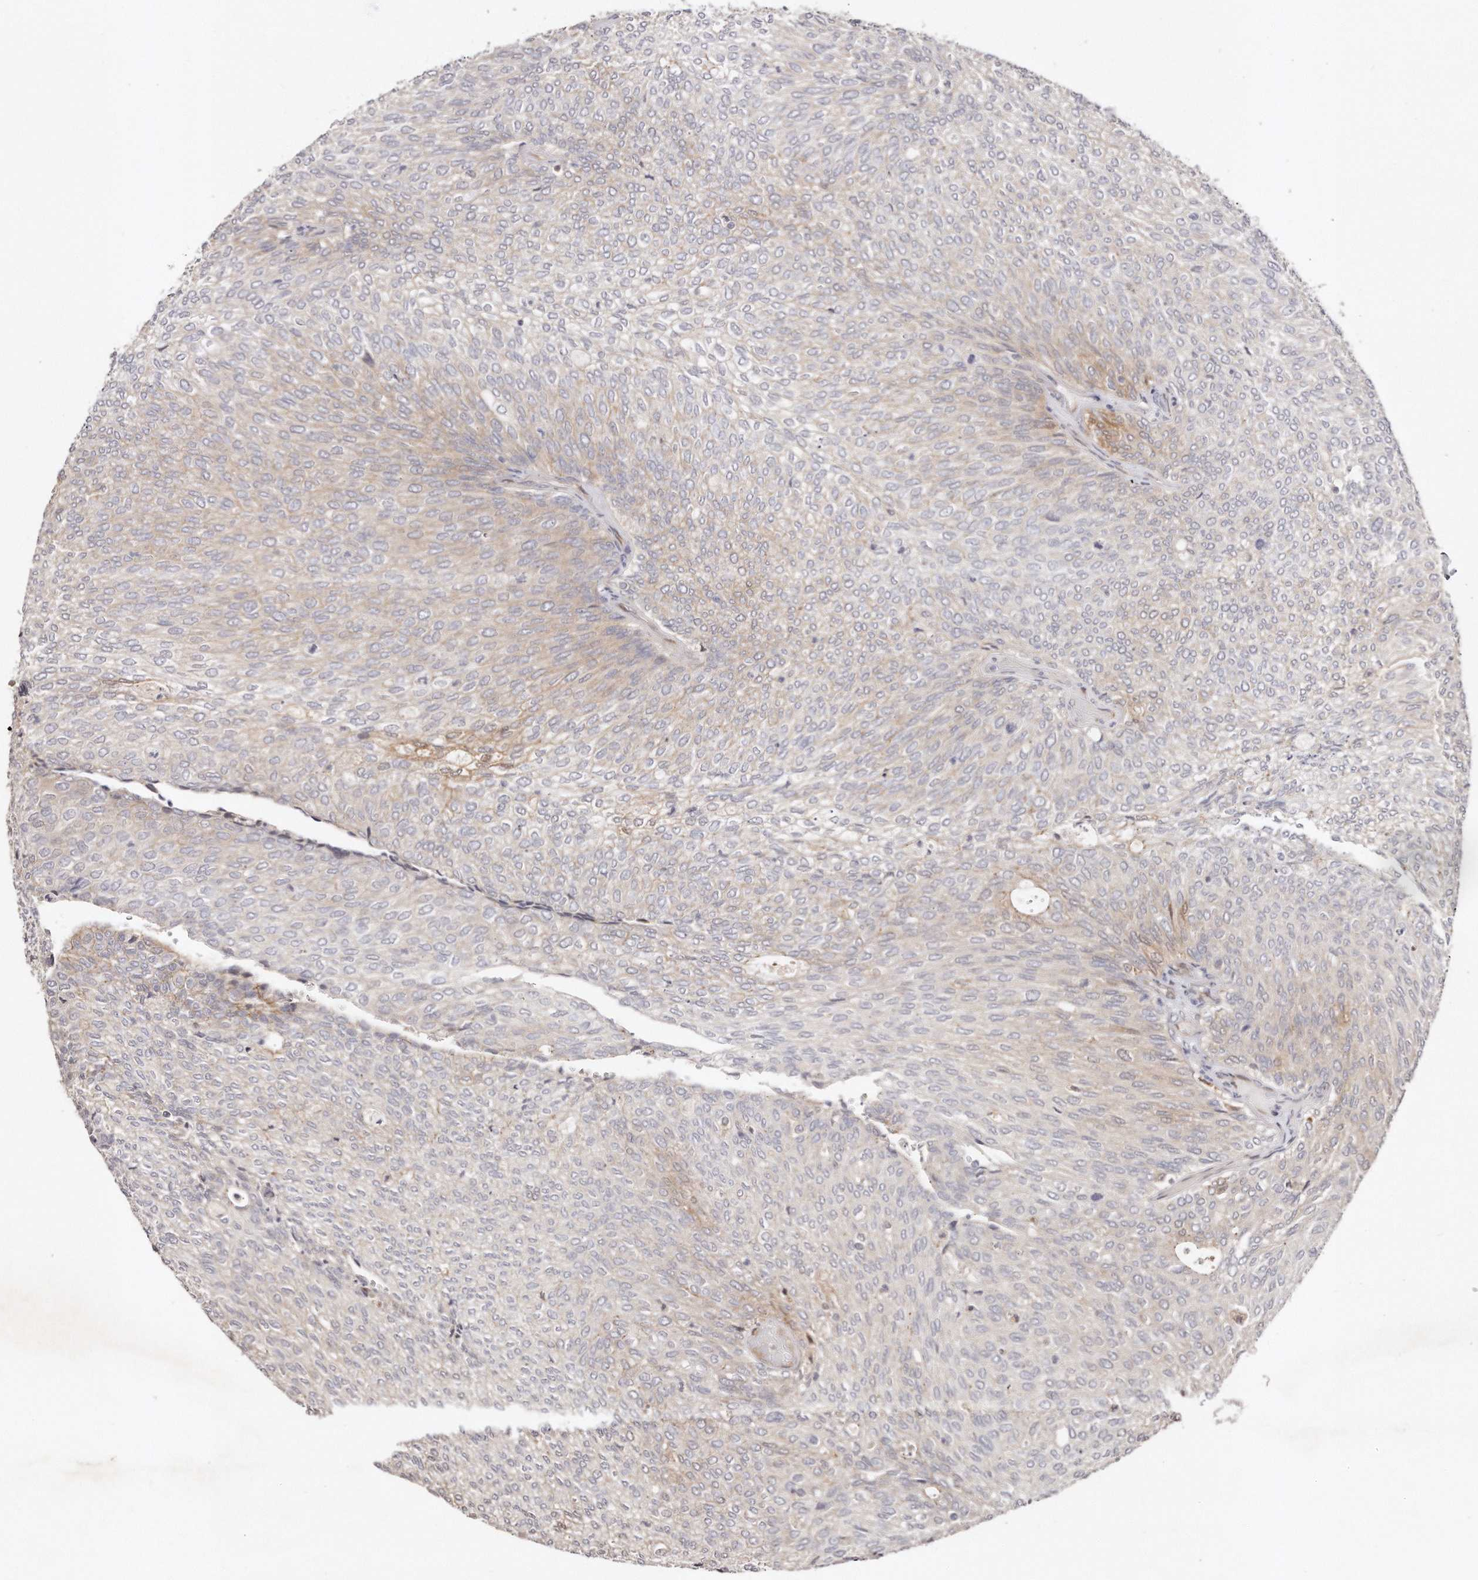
{"staining": {"intensity": "moderate", "quantity": "<25%", "location": "cytoplasmic/membranous"}, "tissue": "urothelial cancer", "cell_type": "Tumor cells", "image_type": "cancer", "snomed": [{"axis": "morphology", "description": "Urothelial carcinoma, Low grade"}, {"axis": "topography", "description": "Urinary bladder"}], "caption": "IHC (DAB) staining of human low-grade urothelial carcinoma exhibits moderate cytoplasmic/membranous protein expression in about <25% of tumor cells.", "gene": "GBP4", "patient": {"sex": "female", "age": 79}}